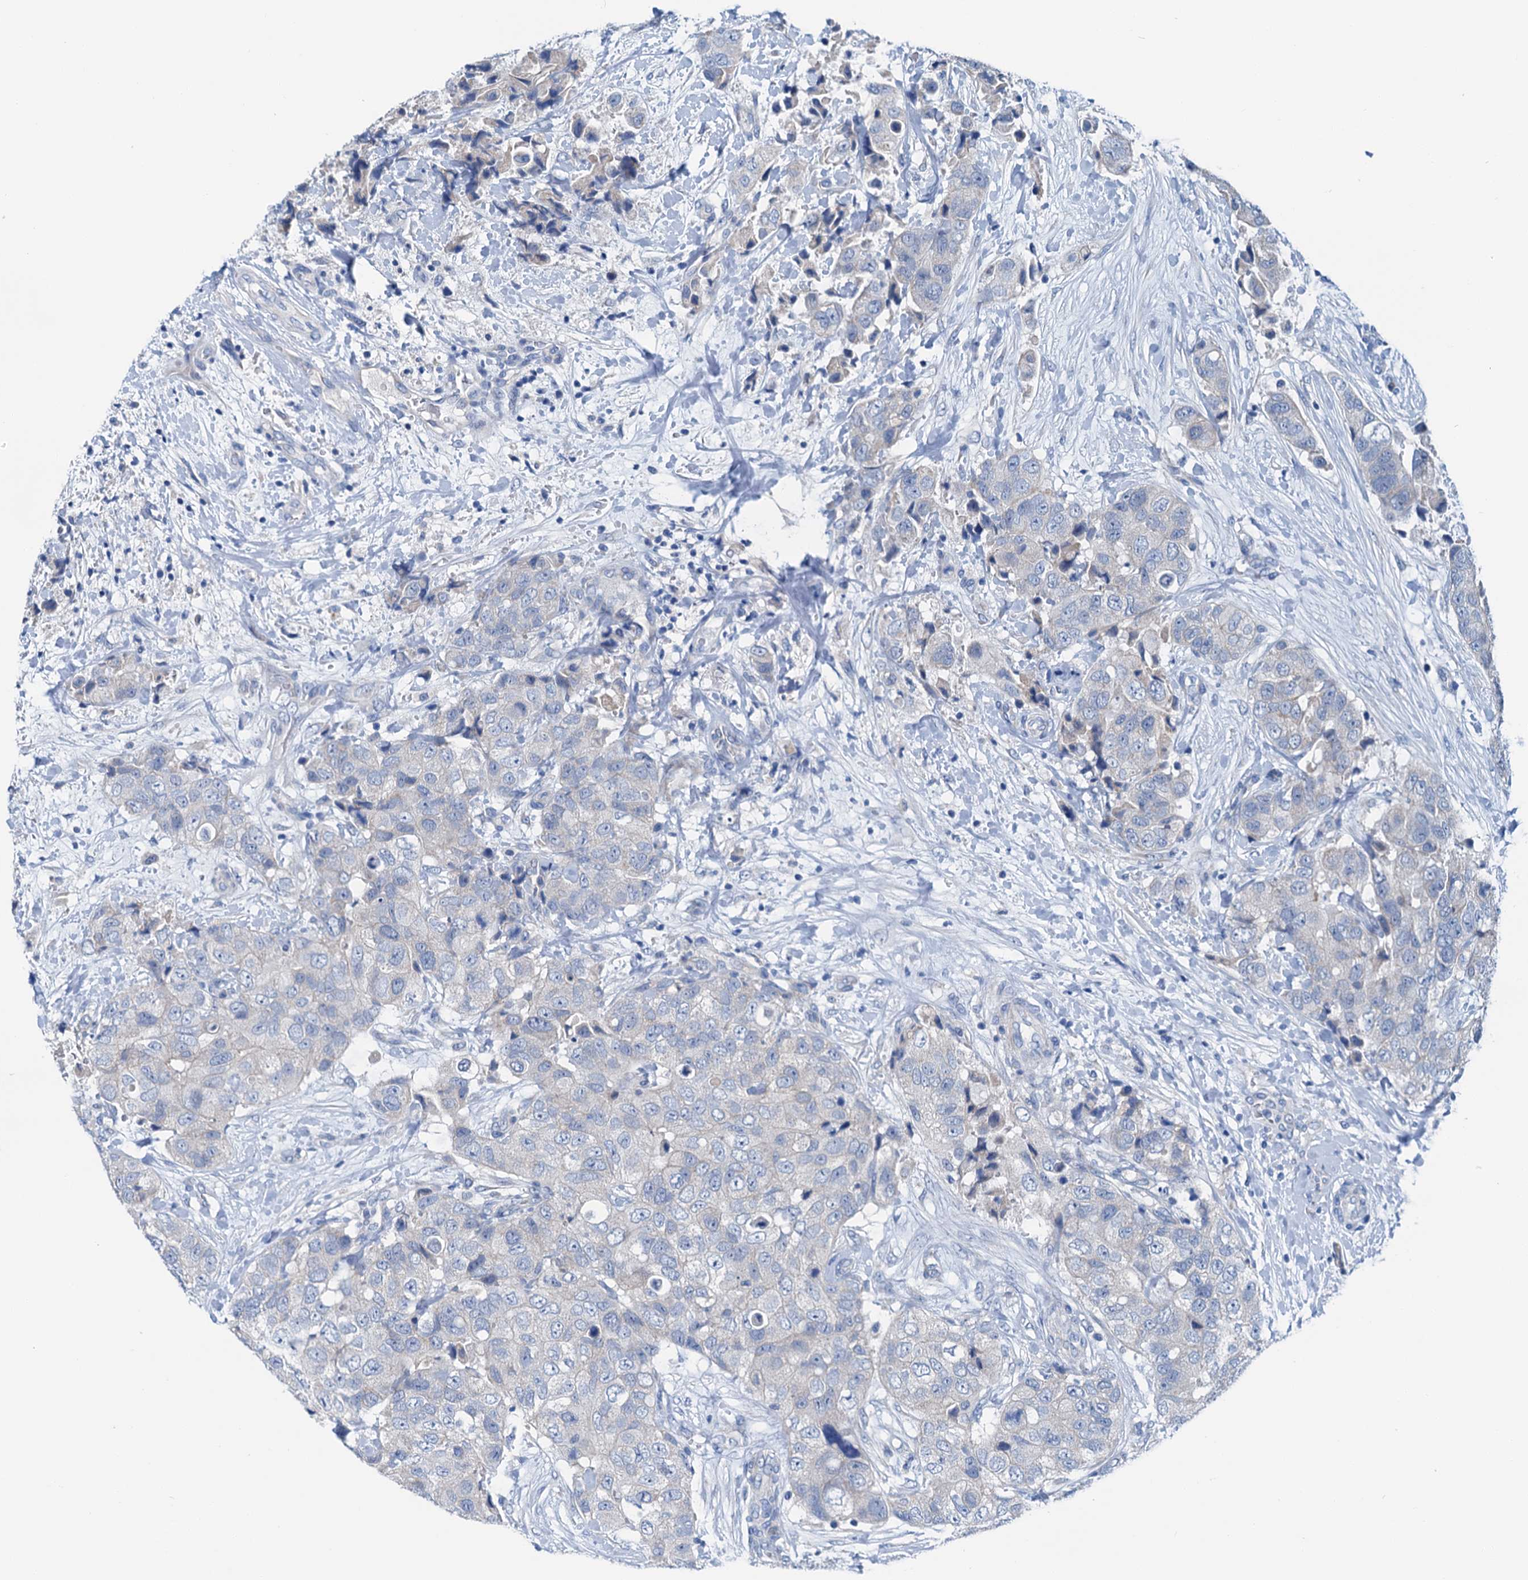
{"staining": {"intensity": "negative", "quantity": "none", "location": "none"}, "tissue": "breast cancer", "cell_type": "Tumor cells", "image_type": "cancer", "snomed": [{"axis": "morphology", "description": "Duct carcinoma"}, {"axis": "topography", "description": "Breast"}], "caption": "Breast infiltrating ductal carcinoma was stained to show a protein in brown. There is no significant positivity in tumor cells.", "gene": "KNDC1", "patient": {"sex": "female", "age": 62}}